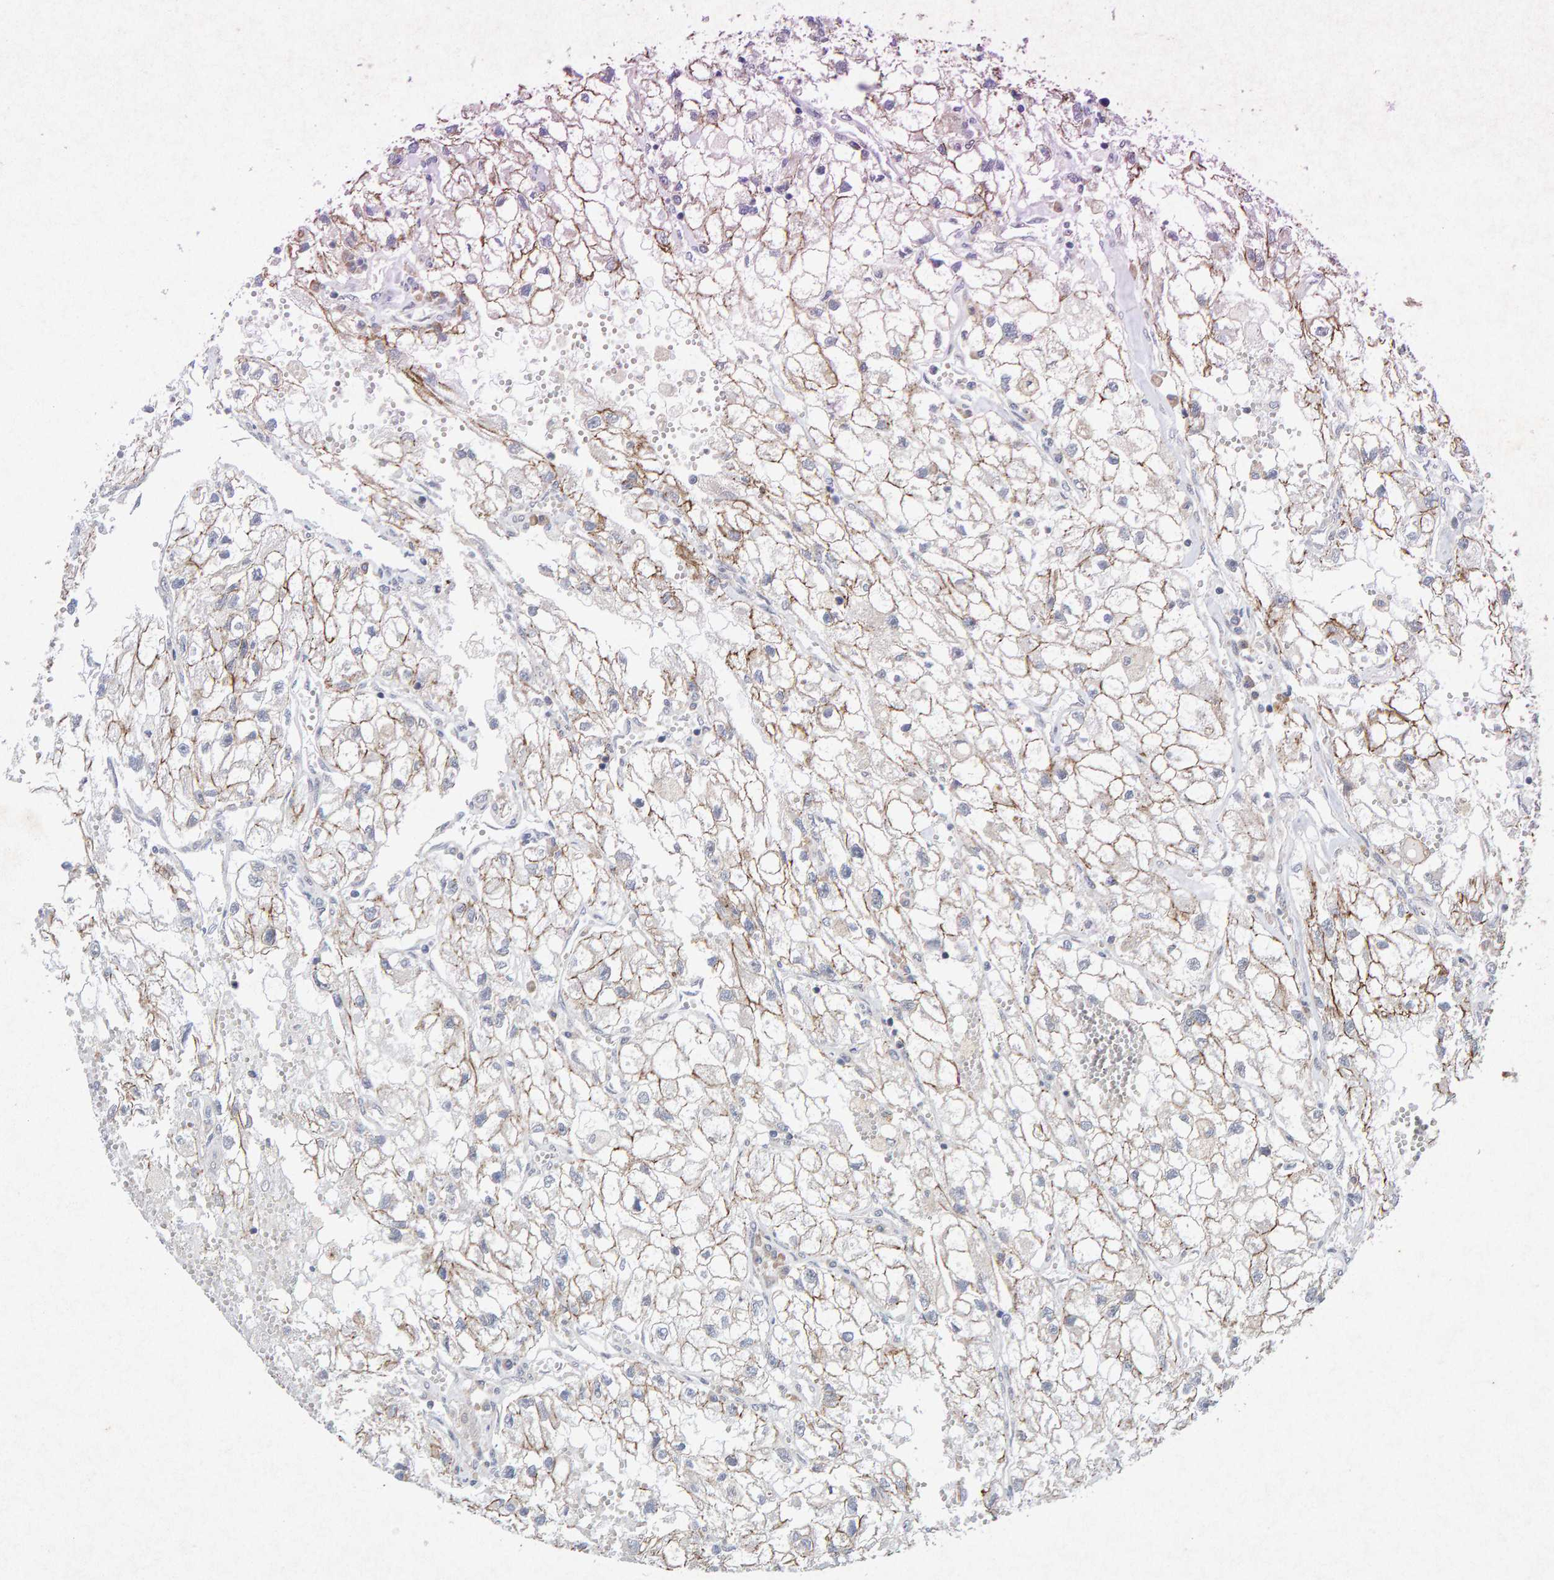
{"staining": {"intensity": "moderate", "quantity": ">75%", "location": "cytoplasmic/membranous"}, "tissue": "renal cancer", "cell_type": "Tumor cells", "image_type": "cancer", "snomed": [{"axis": "morphology", "description": "Adenocarcinoma, NOS"}, {"axis": "topography", "description": "Kidney"}], "caption": "IHC of human renal cancer (adenocarcinoma) exhibits medium levels of moderate cytoplasmic/membranous staining in approximately >75% of tumor cells.", "gene": "CDH2", "patient": {"sex": "female", "age": 70}}